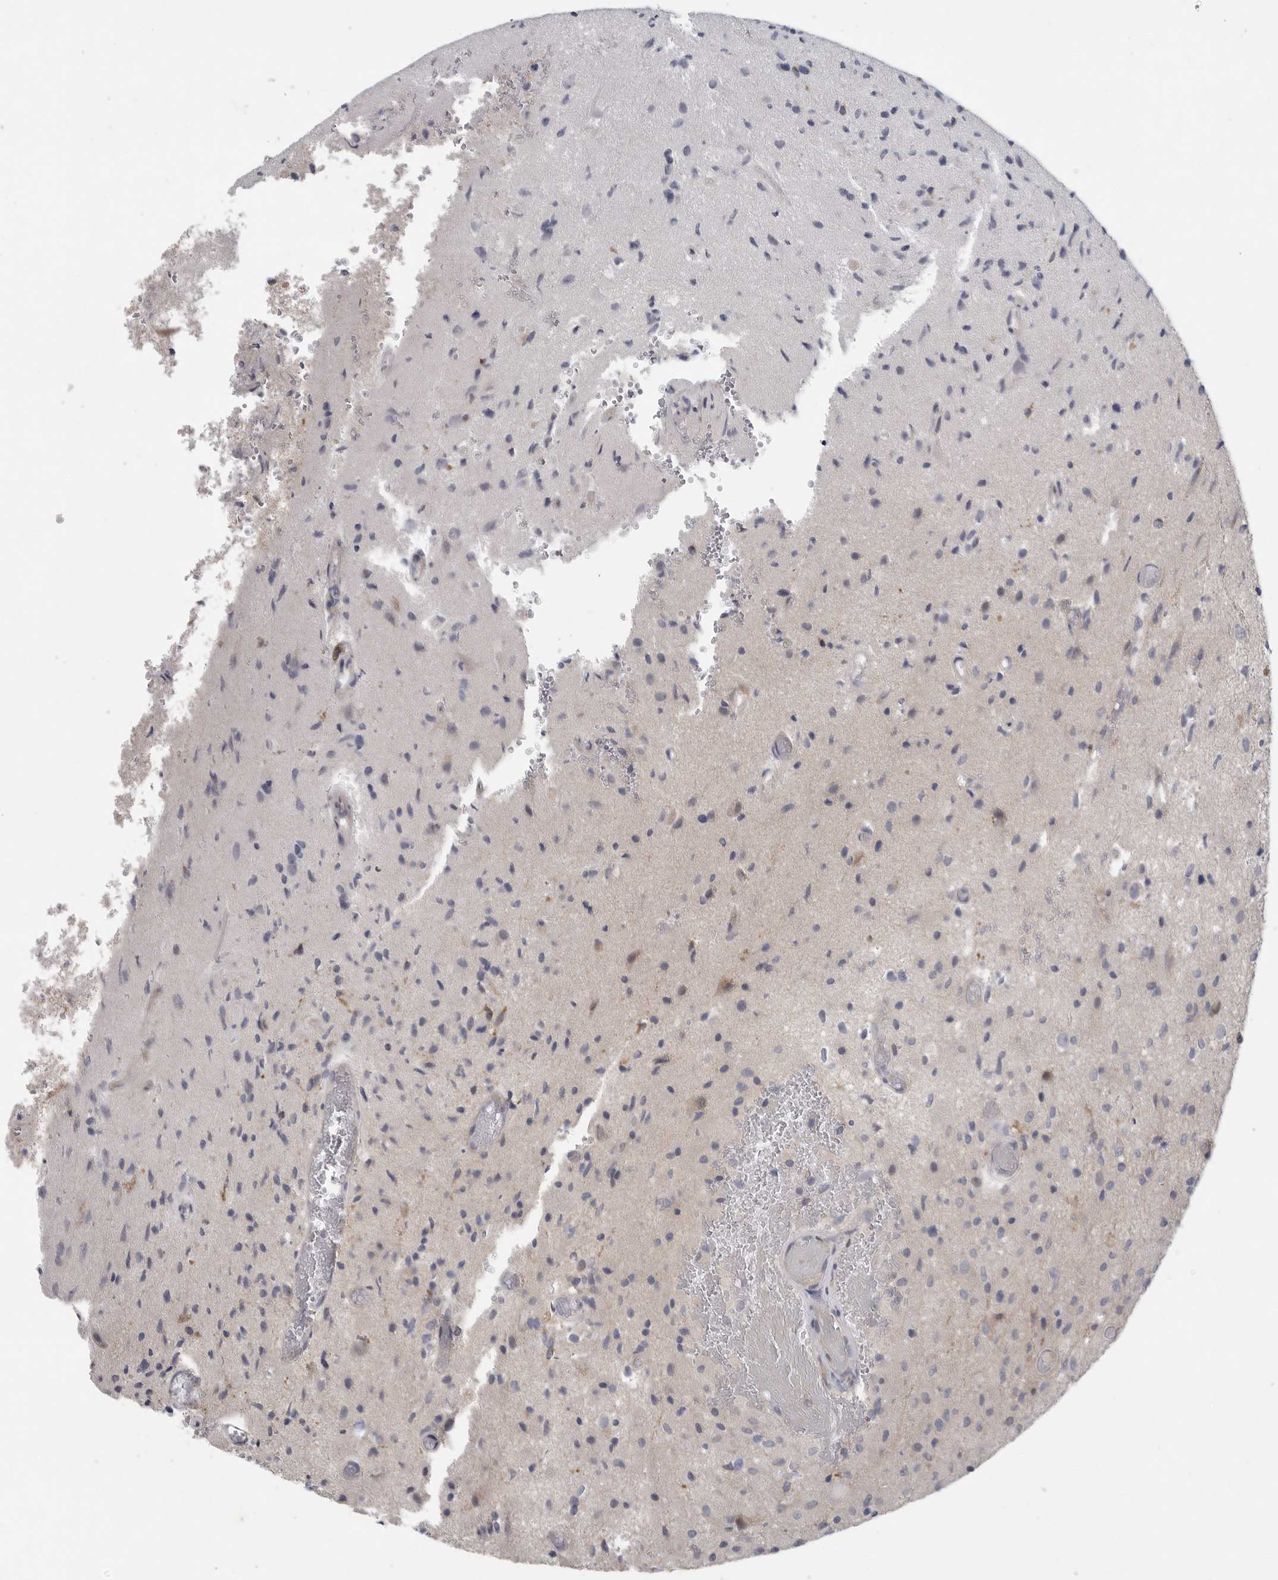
{"staining": {"intensity": "negative", "quantity": "none", "location": "none"}, "tissue": "glioma", "cell_type": "Tumor cells", "image_type": "cancer", "snomed": [{"axis": "morphology", "description": "Normal tissue, NOS"}, {"axis": "morphology", "description": "Glioma, malignant, High grade"}, {"axis": "topography", "description": "Cerebral cortex"}], "caption": "Immunohistochemical staining of glioma shows no significant expression in tumor cells. (DAB immunohistochemistry (IHC) with hematoxylin counter stain).", "gene": "FBXO43", "patient": {"sex": "male", "age": 77}}